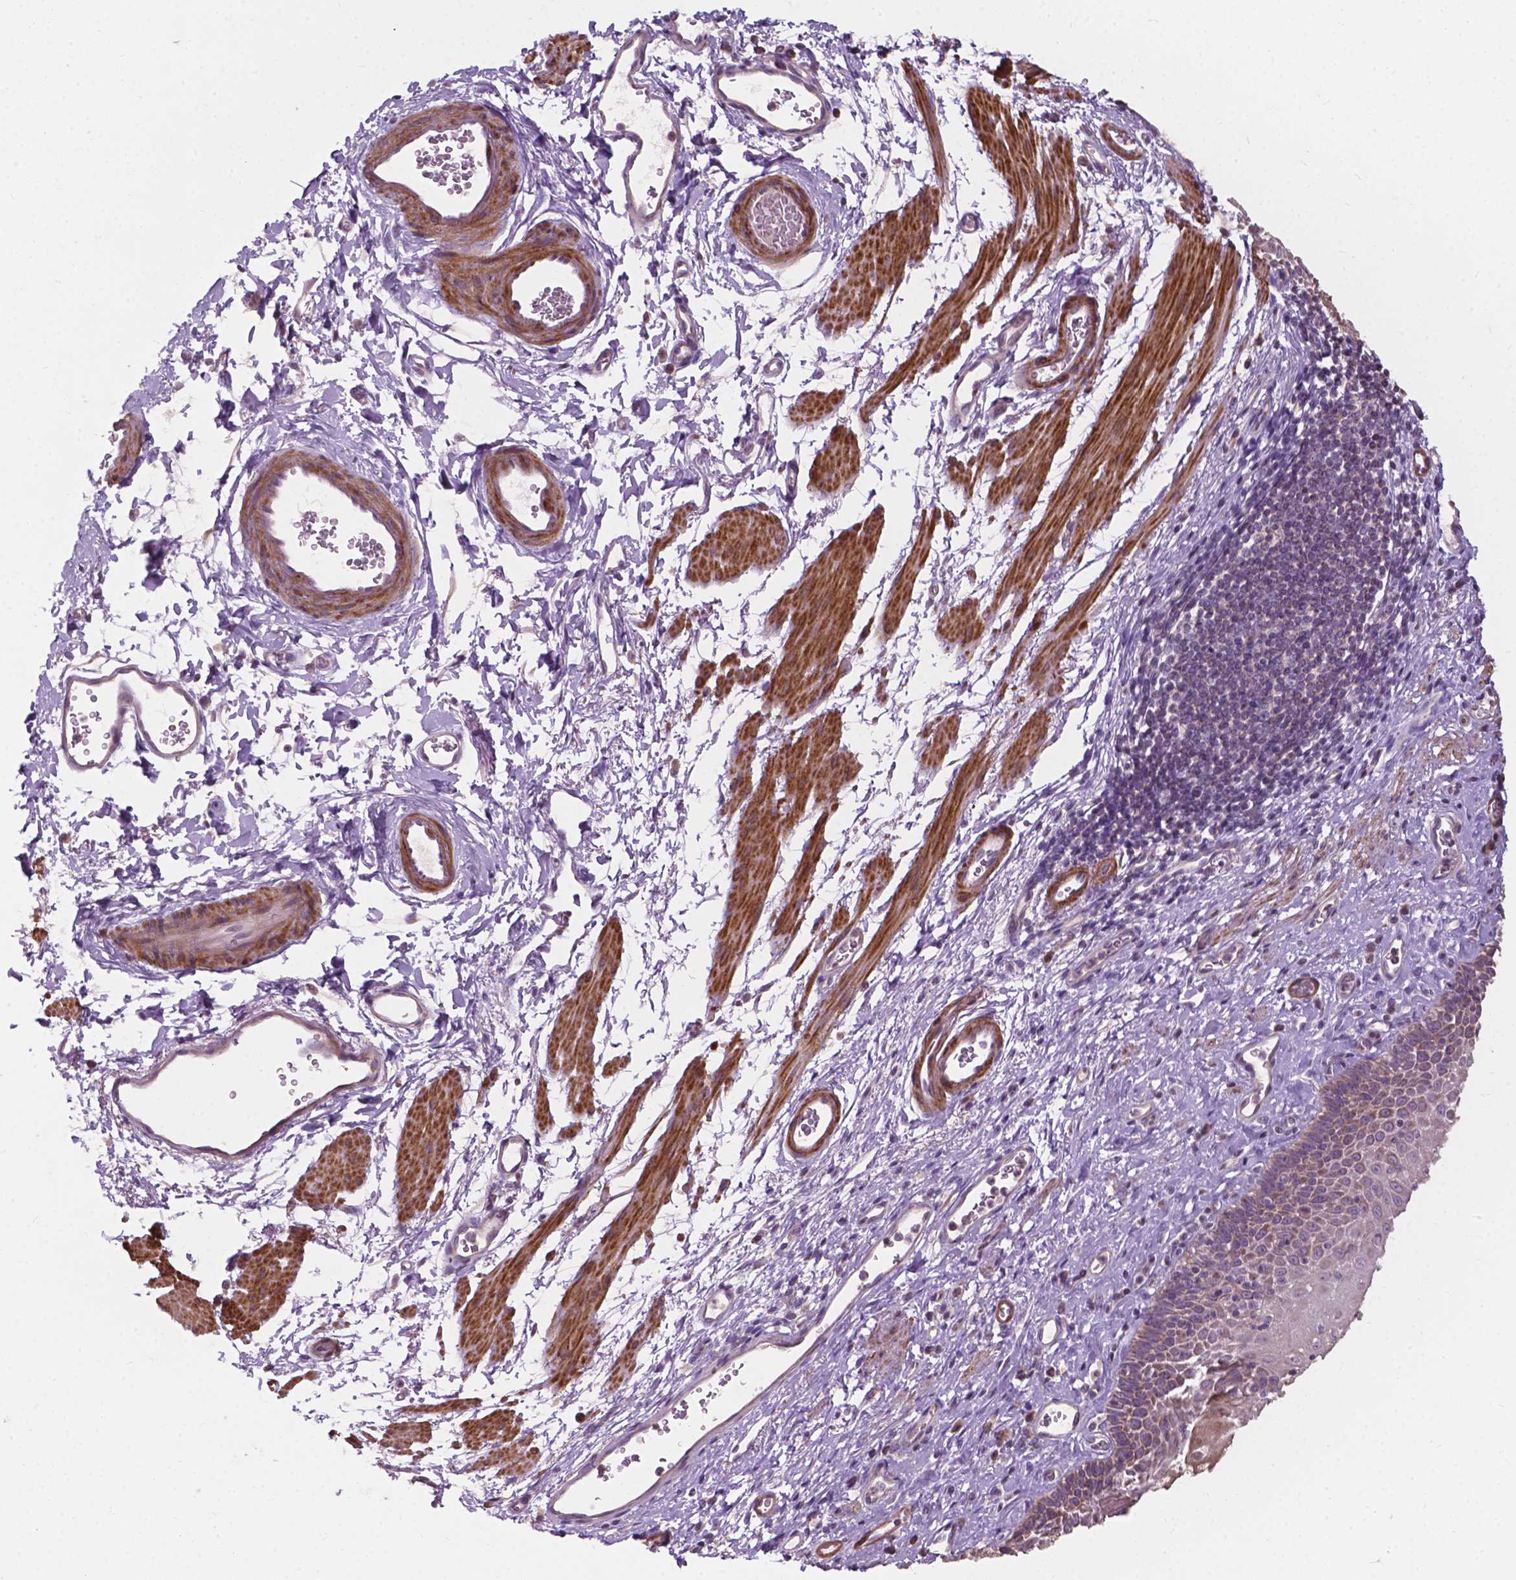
{"staining": {"intensity": "moderate", "quantity": "25%-75%", "location": "cytoplasmic/membranous"}, "tissue": "esophagus", "cell_type": "Squamous epithelial cells", "image_type": "normal", "snomed": [{"axis": "morphology", "description": "Normal tissue, NOS"}, {"axis": "topography", "description": "Esophagus"}], "caption": "DAB immunohistochemical staining of unremarkable esophagus exhibits moderate cytoplasmic/membranous protein staining in approximately 25%-75% of squamous epithelial cells. (IHC, brightfield microscopy, high magnification).", "gene": "NDUFA10", "patient": {"sex": "female", "age": 68}}